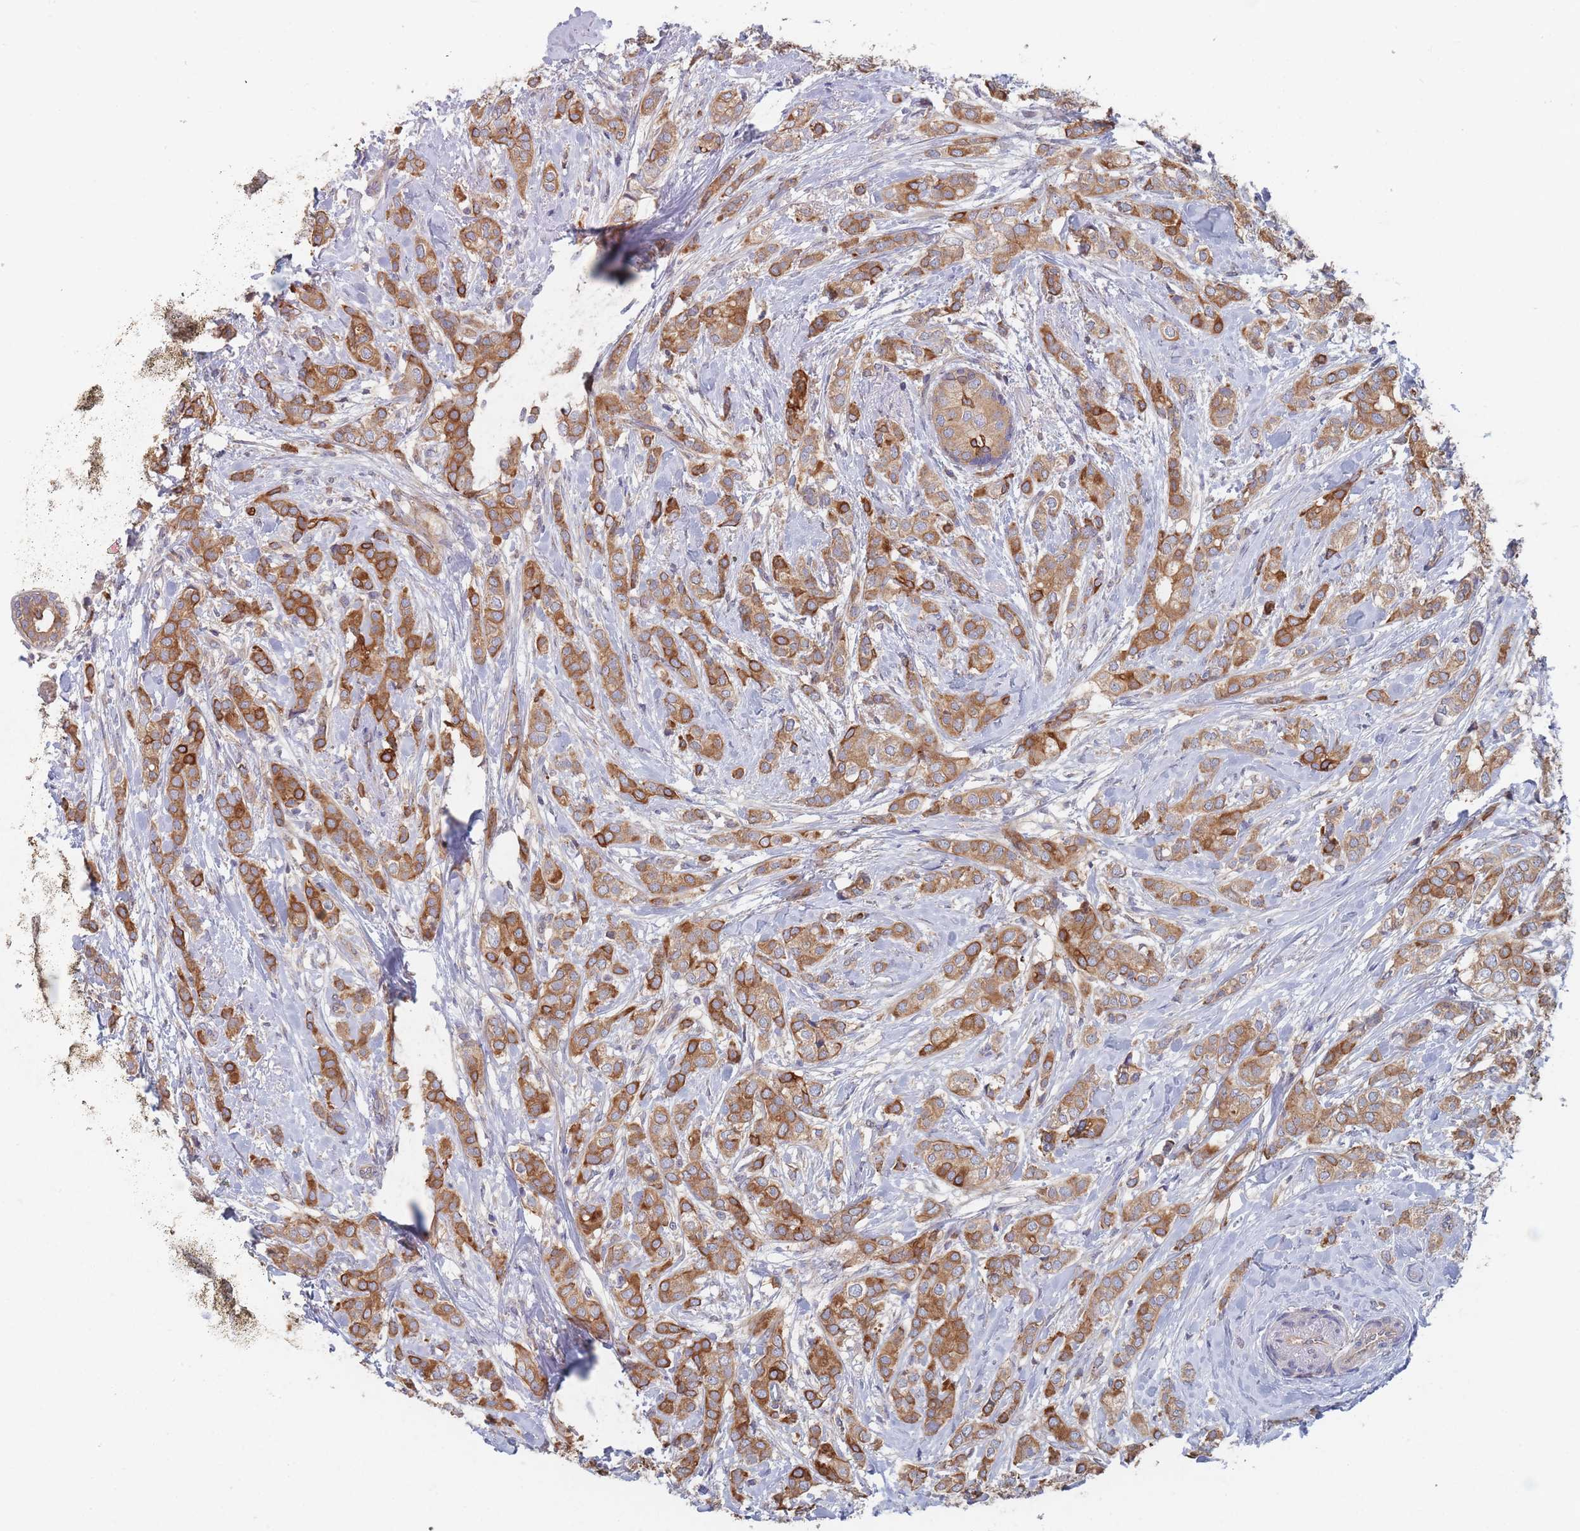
{"staining": {"intensity": "strong", "quantity": ">75%", "location": "cytoplasmic/membranous"}, "tissue": "breast cancer", "cell_type": "Tumor cells", "image_type": "cancer", "snomed": [{"axis": "morphology", "description": "Duct carcinoma"}, {"axis": "topography", "description": "Breast"}], "caption": "Brown immunohistochemical staining in human breast cancer displays strong cytoplasmic/membranous staining in approximately >75% of tumor cells.", "gene": "EFCC1", "patient": {"sex": "female", "age": 73}}